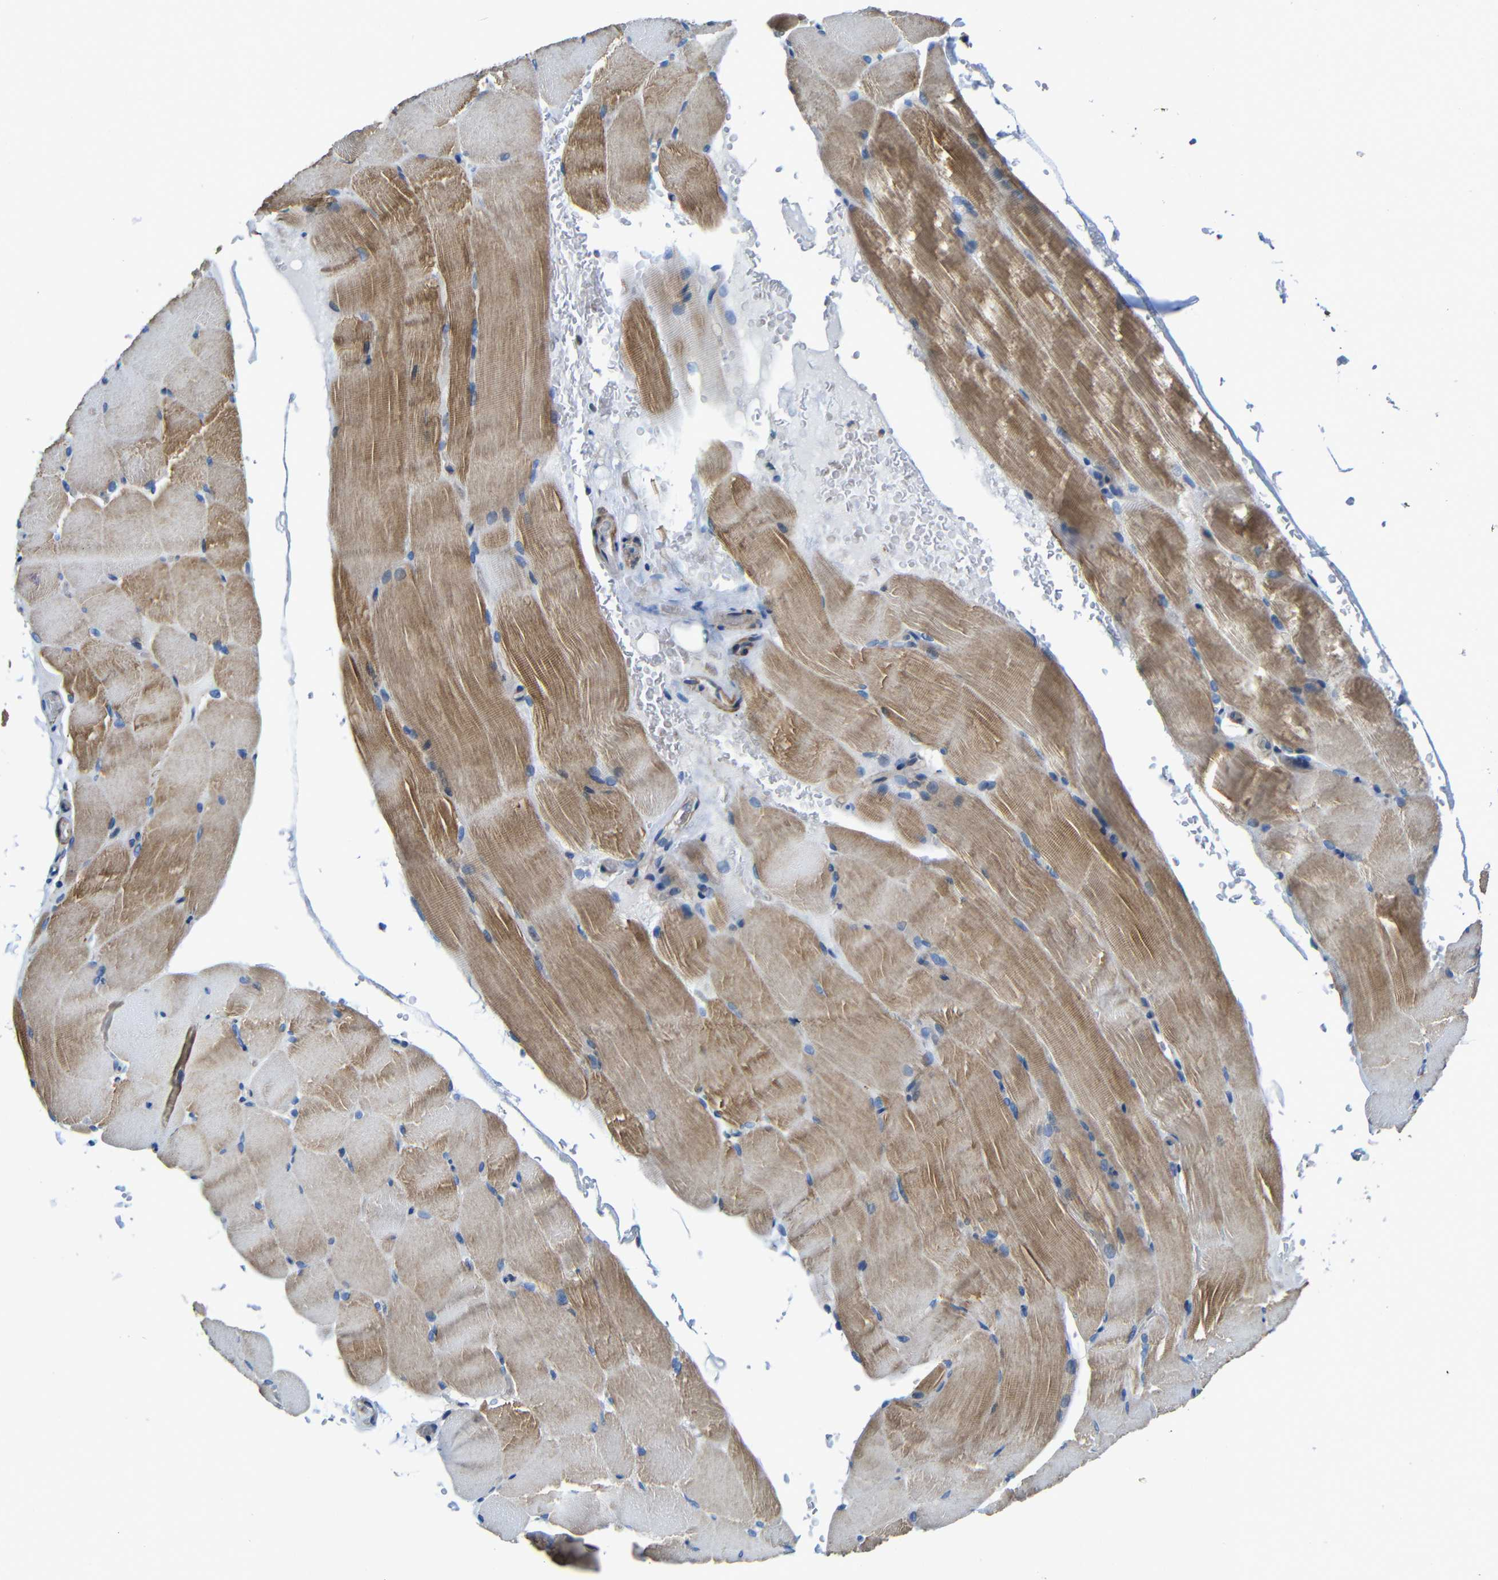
{"staining": {"intensity": "moderate", "quantity": ">75%", "location": "cytoplasmic/membranous"}, "tissue": "skeletal muscle", "cell_type": "Myocytes", "image_type": "normal", "snomed": [{"axis": "morphology", "description": "Normal tissue, NOS"}, {"axis": "topography", "description": "Skeletal muscle"}, {"axis": "topography", "description": "Parathyroid gland"}], "caption": "The micrograph reveals staining of benign skeletal muscle, revealing moderate cytoplasmic/membranous protein expression (brown color) within myocytes.", "gene": "GDI1", "patient": {"sex": "female", "age": 37}}